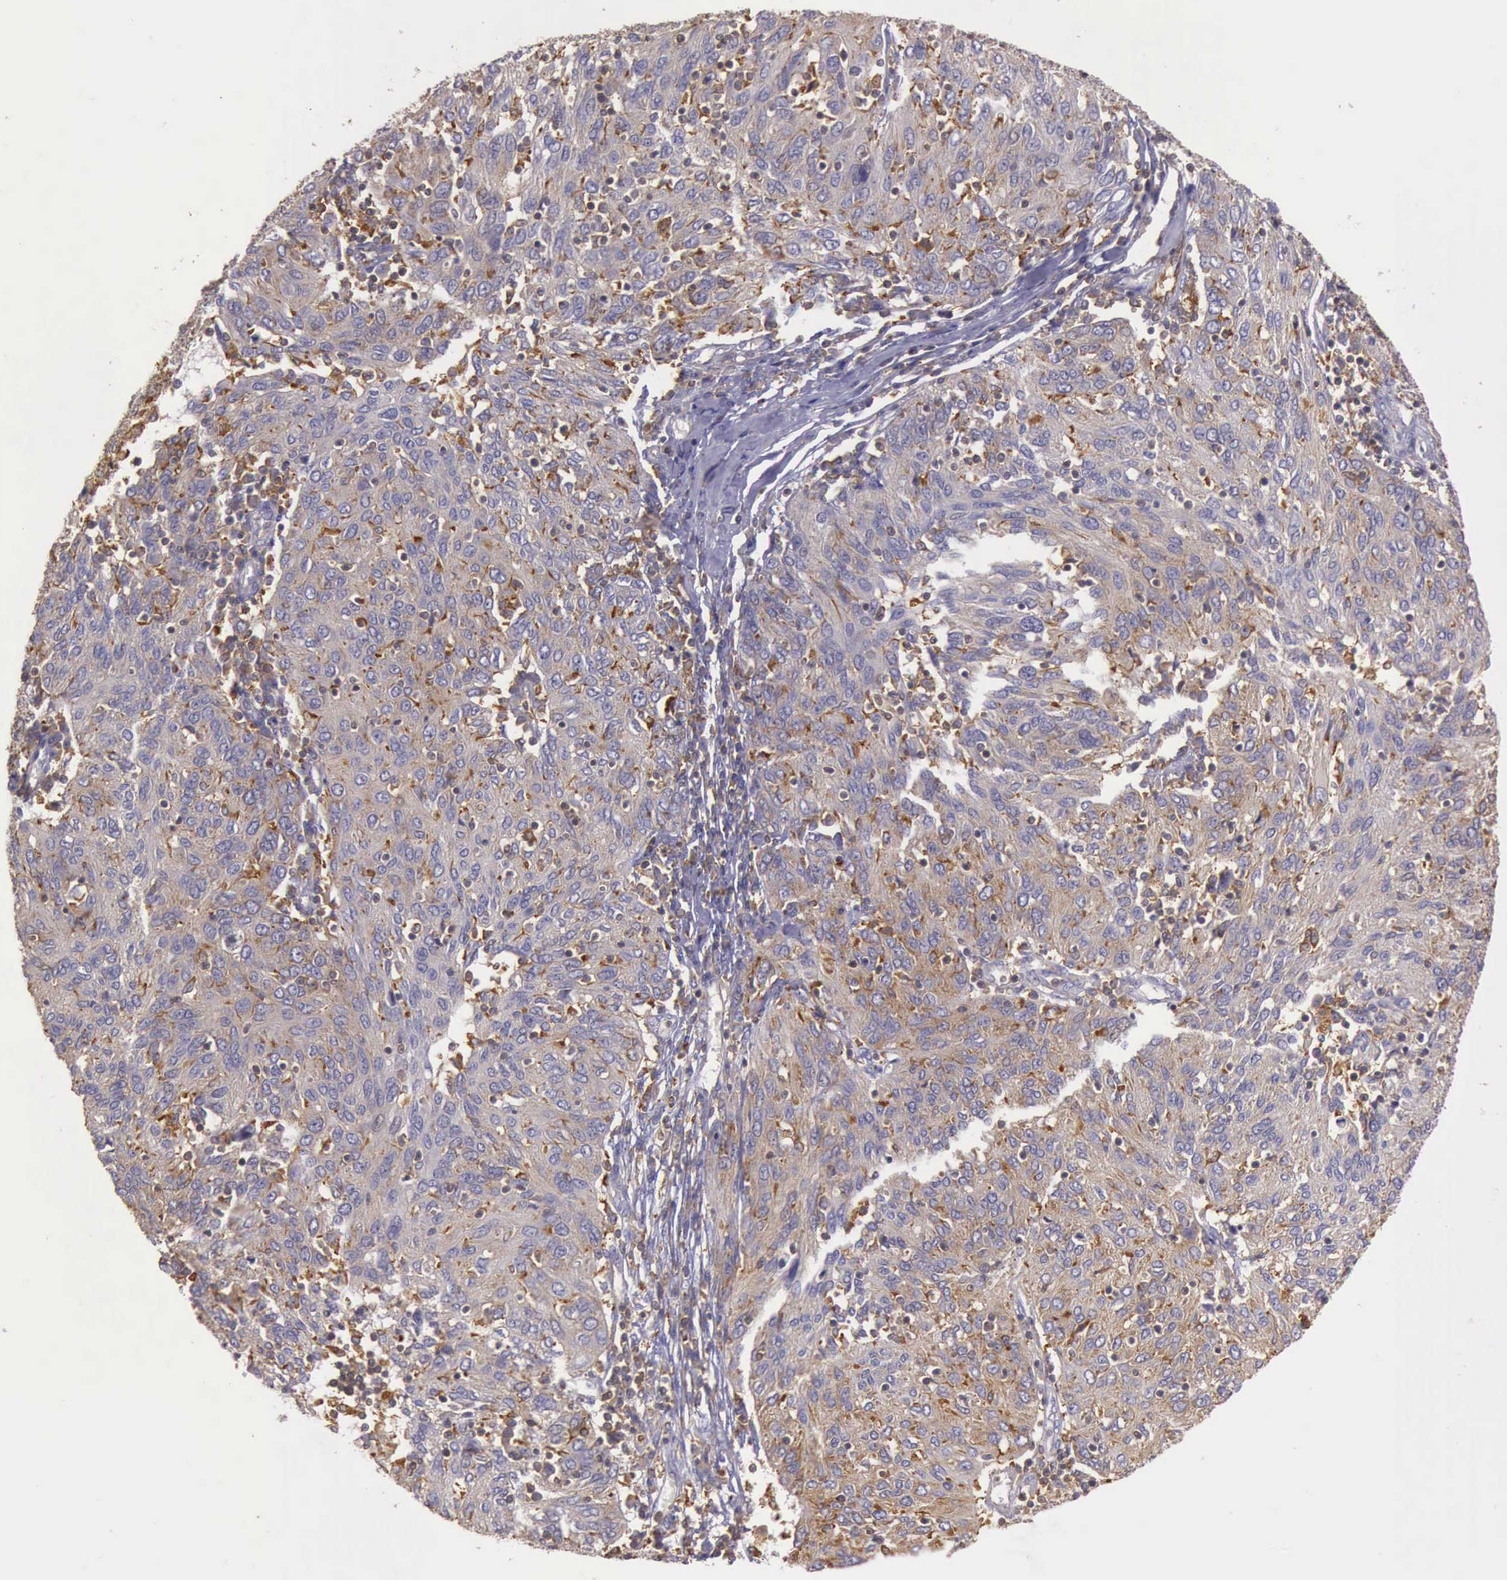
{"staining": {"intensity": "weak", "quantity": "25%-75%", "location": "cytoplasmic/membranous"}, "tissue": "ovarian cancer", "cell_type": "Tumor cells", "image_type": "cancer", "snomed": [{"axis": "morphology", "description": "Carcinoma, endometroid"}, {"axis": "topography", "description": "Ovary"}], "caption": "A high-resolution micrograph shows immunohistochemistry (IHC) staining of endometroid carcinoma (ovarian), which demonstrates weak cytoplasmic/membranous positivity in about 25%-75% of tumor cells. The staining was performed using DAB, with brown indicating positive protein expression. Nuclei are stained blue with hematoxylin.", "gene": "ARHGAP4", "patient": {"sex": "female", "age": 50}}